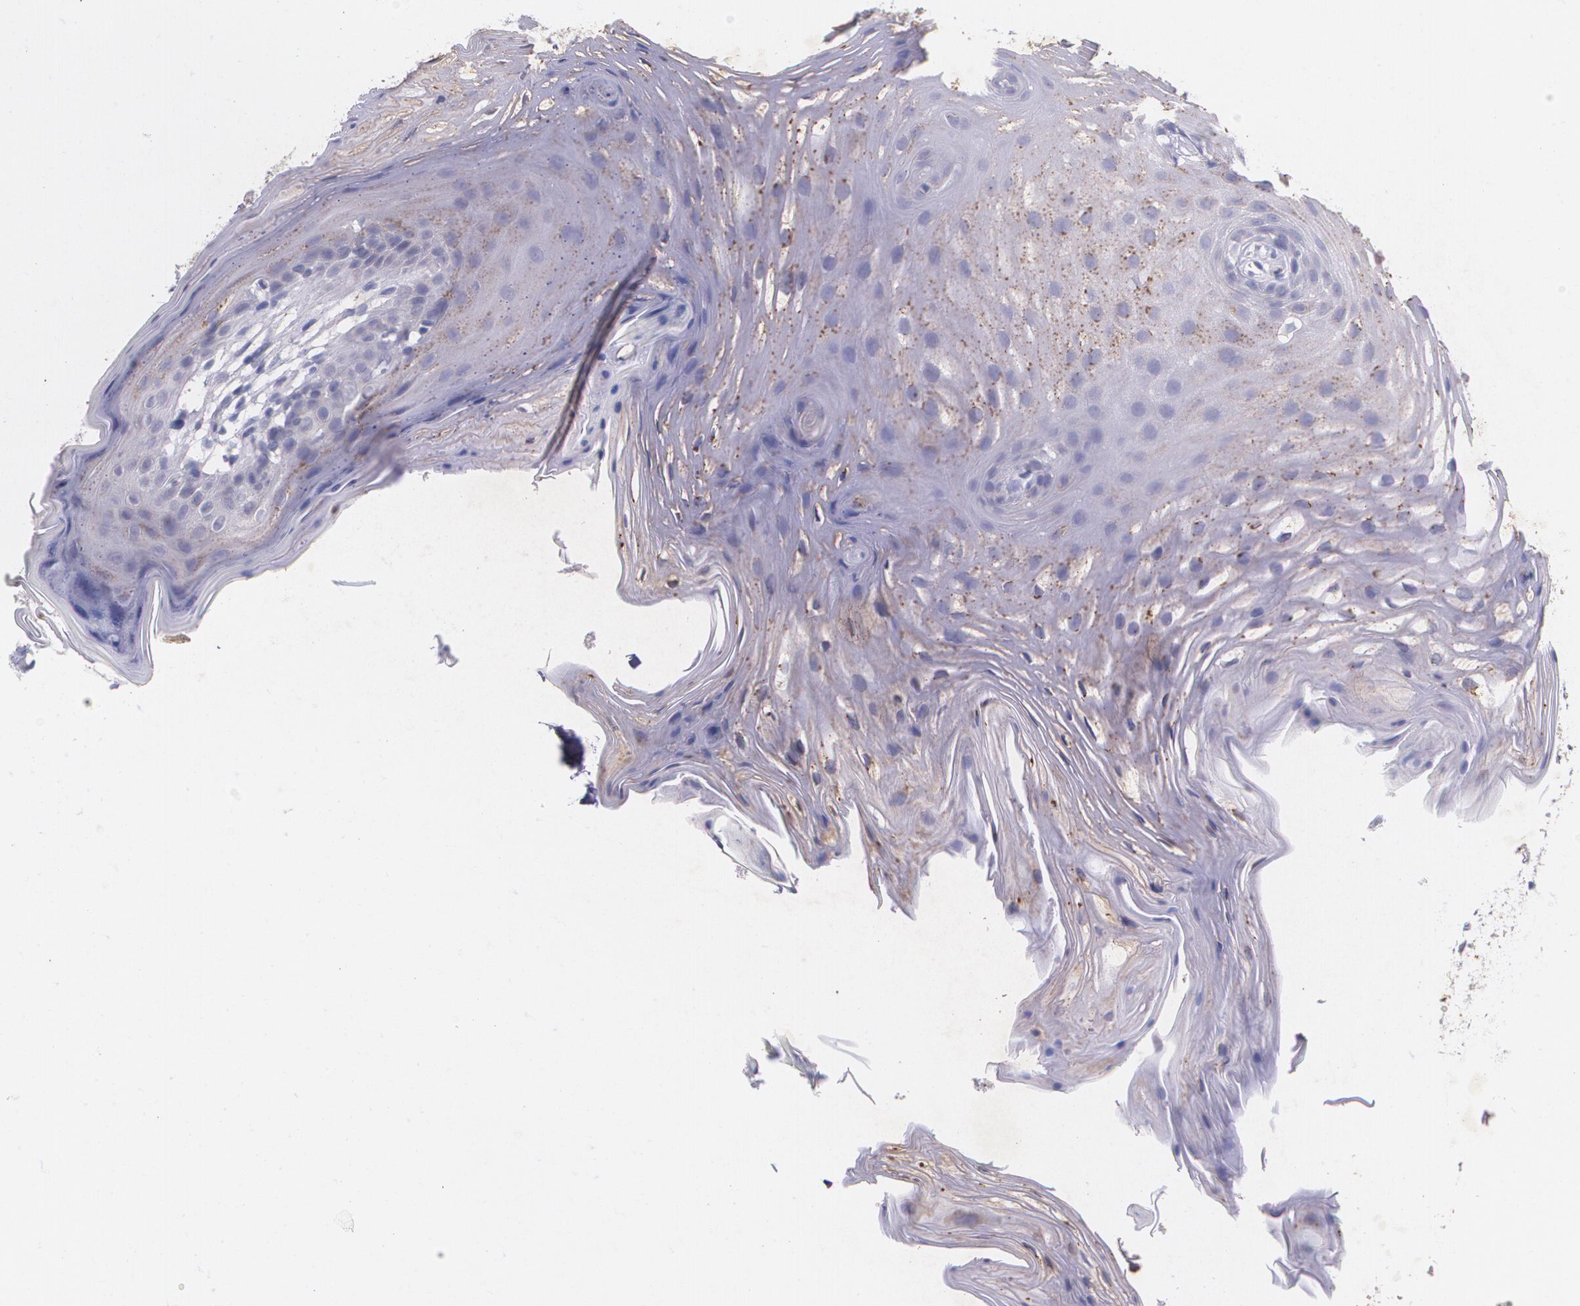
{"staining": {"intensity": "weak", "quantity": "<25%", "location": "cytoplasmic/membranous"}, "tissue": "oral mucosa", "cell_type": "Squamous epithelial cells", "image_type": "normal", "snomed": [{"axis": "morphology", "description": "Normal tissue, NOS"}, {"axis": "topography", "description": "Oral tissue"}], "caption": "Human oral mucosa stained for a protein using immunohistochemistry shows no positivity in squamous epithelial cells.", "gene": "TM4SF1", "patient": {"sex": "male", "age": 62}}